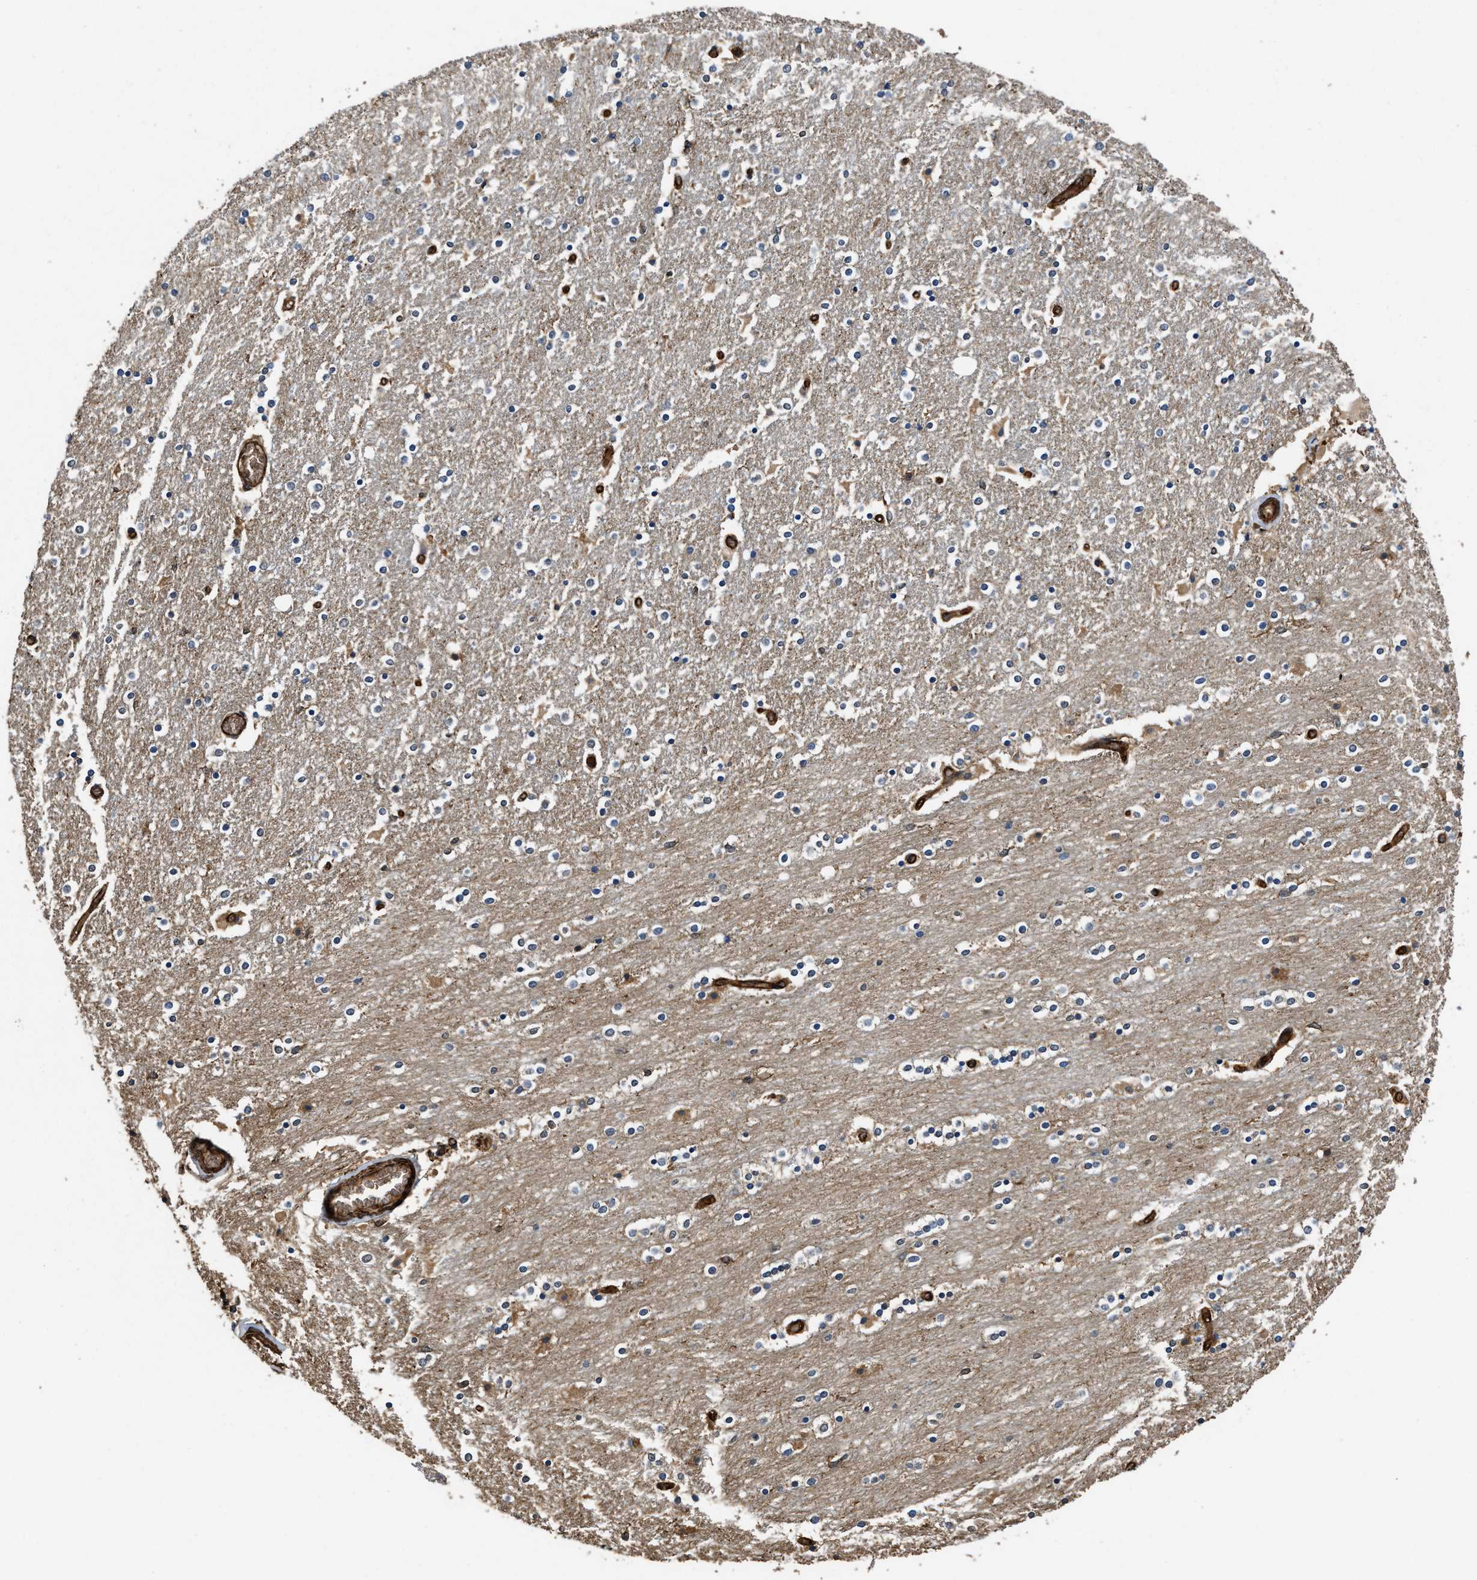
{"staining": {"intensity": "negative", "quantity": "none", "location": "none"}, "tissue": "caudate", "cell_type": "Glial cells", "image_type": "normal", "snomed": [{"axis": "morphology", "description": "Normal tissue, NOS"}, {"axis": "topography", "description": "Lateral ventricle wall"}], "caption": "Glial cells show no significant protein staining in unremarkable caudate. Nuclei are stained in blue.", "gene": "LINGO2", "patient": {"sex": "female", "age": 54}}